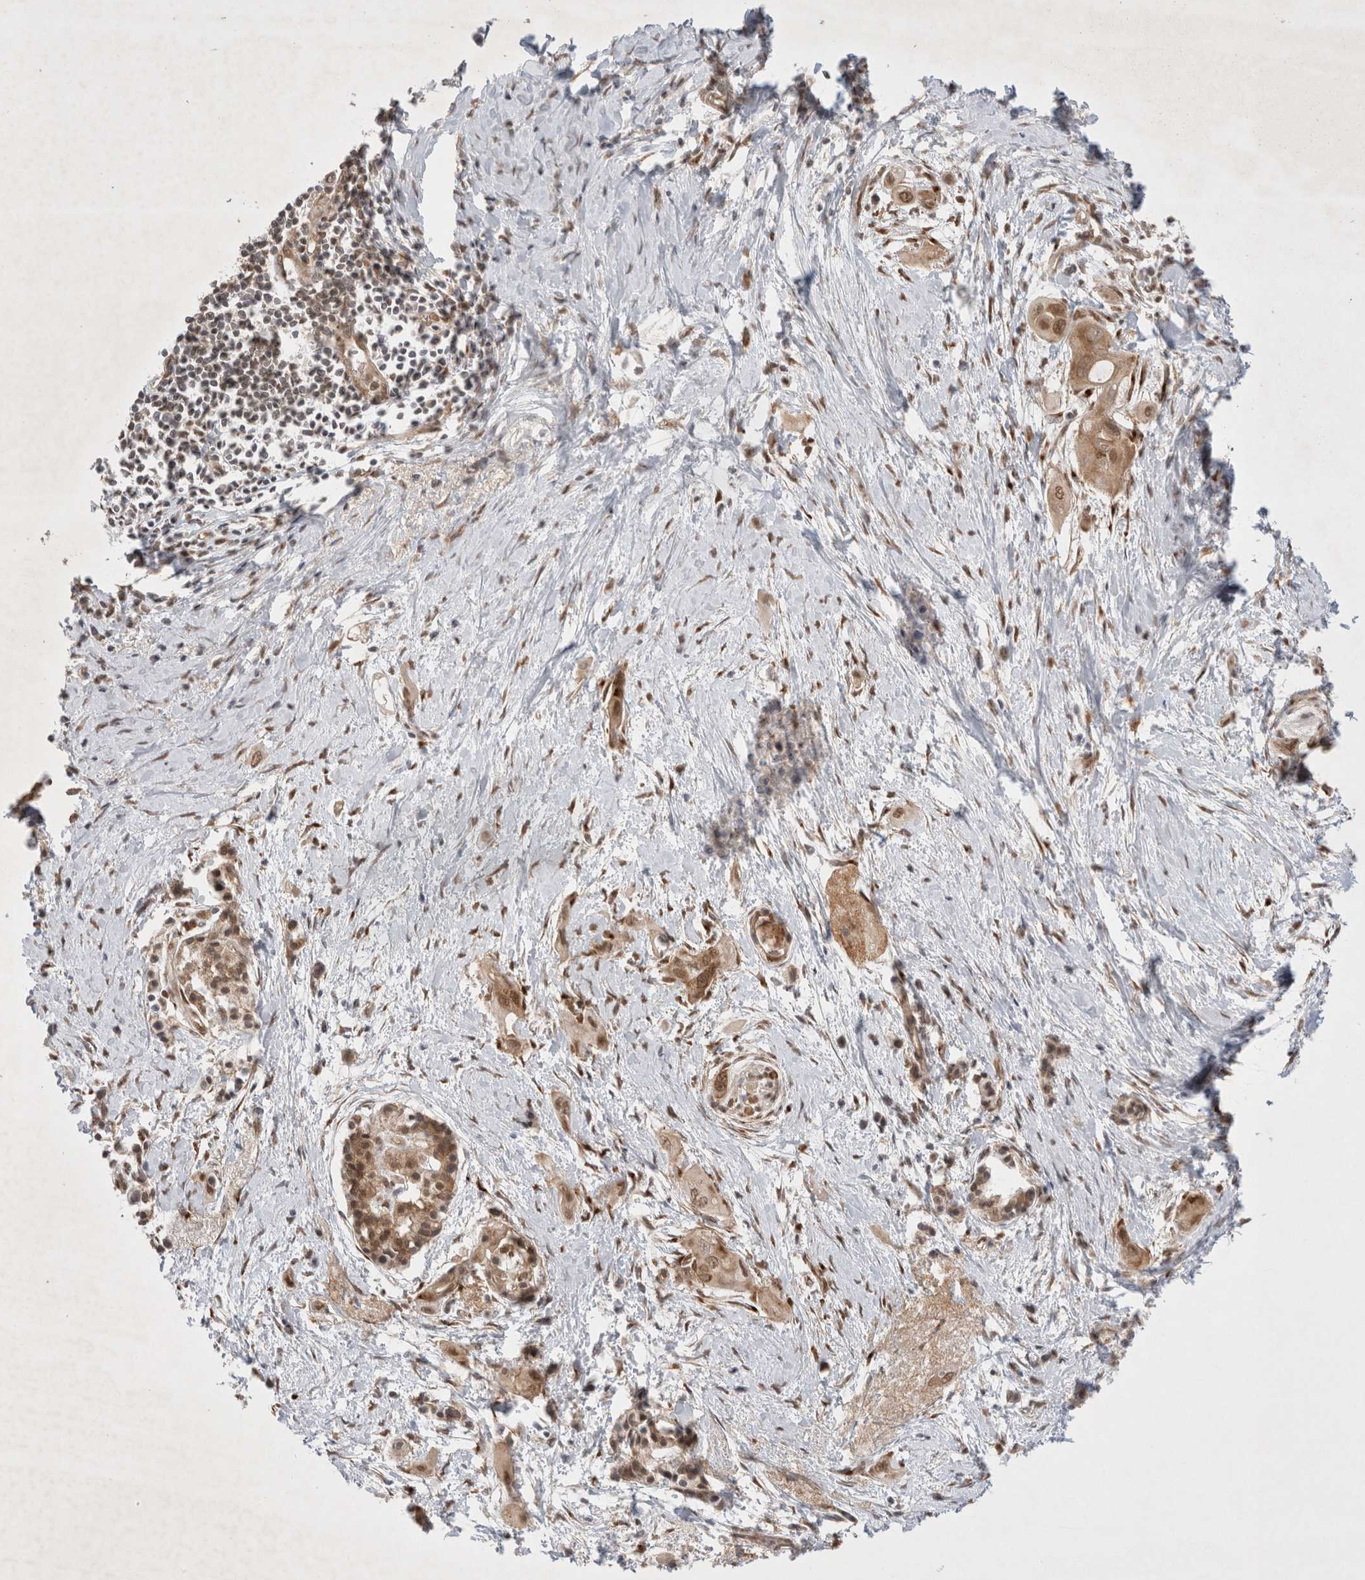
{"staining": {"intensity": "moderate", "quantity": ">75%", "location": "cytoplasmic/membranous,nuclear"}, "tissue": "pancreatic cancer", "cell_type": "Tumor cells", "image_type": "cancer", "snomed": [{"axis": "morphology", "description": "Adenocarcinoma, NOS"}, {"axis": "topography", "description": "Pancreas"}], "caption": "An image showing moderate cytoplasmic/membranous and nuclear staining in approximately >75% of tumor cells in pancreatic cancer (adenocarcinoma), as visualized by brown immunohistochemical staining.", "gene": "WIPF2", "patient": {"sex": "male", "age": 59}}